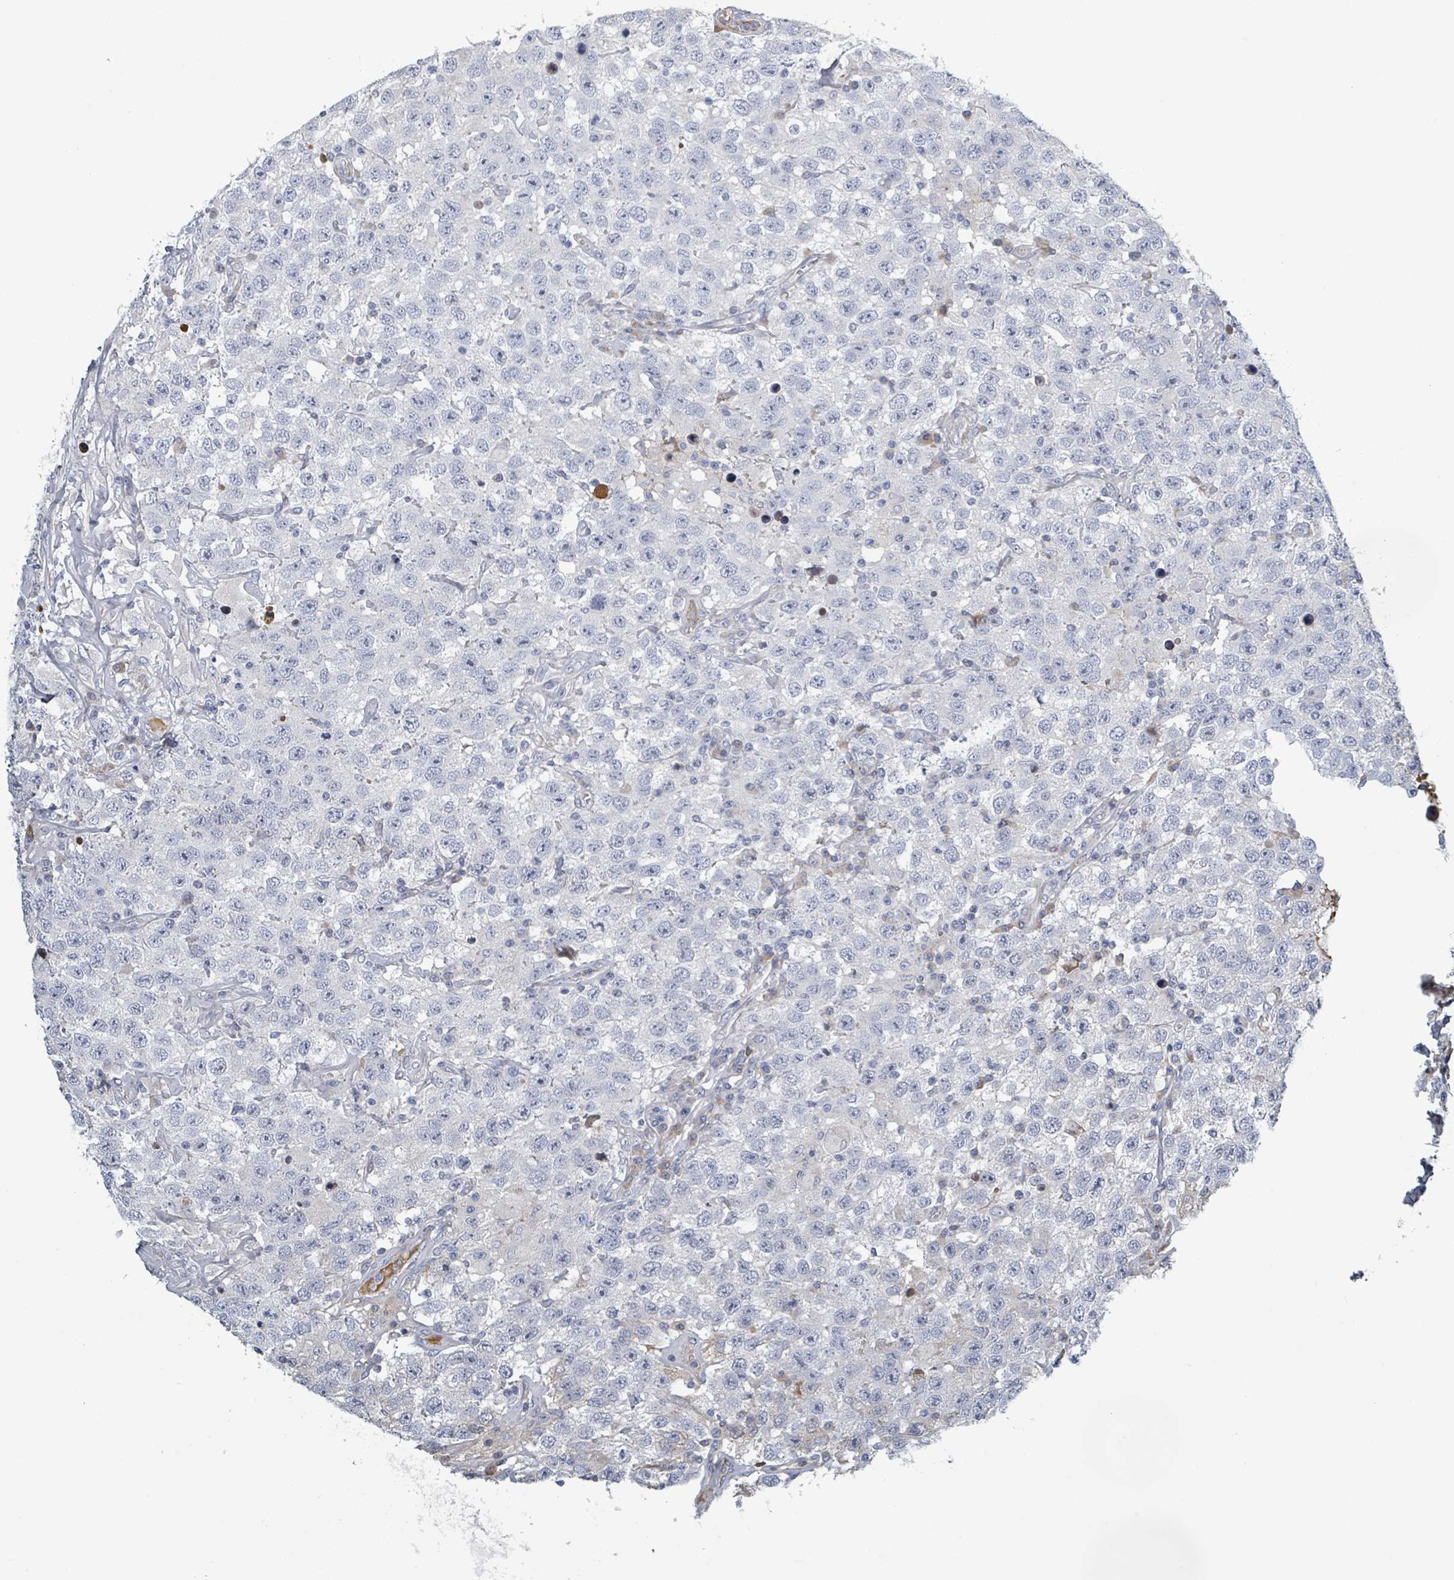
{"staining": {"intensity": "negative", "quantity": "none", "location": "none"}, "tissue": "testis cancer", "cell_type": "Tumor cells", "image_type": "cancer", "snomed": [{"axis": "morphology", "description": "Seminoma, NOS"}, {"axis": "topography", "description": "Testis"}], "caption": "The IHC photomicrograph has no significant staining in tumor cells of testis cancer tissue.", "gene": "RAB33B", "patient": {"sex": "male", "age": 41}}